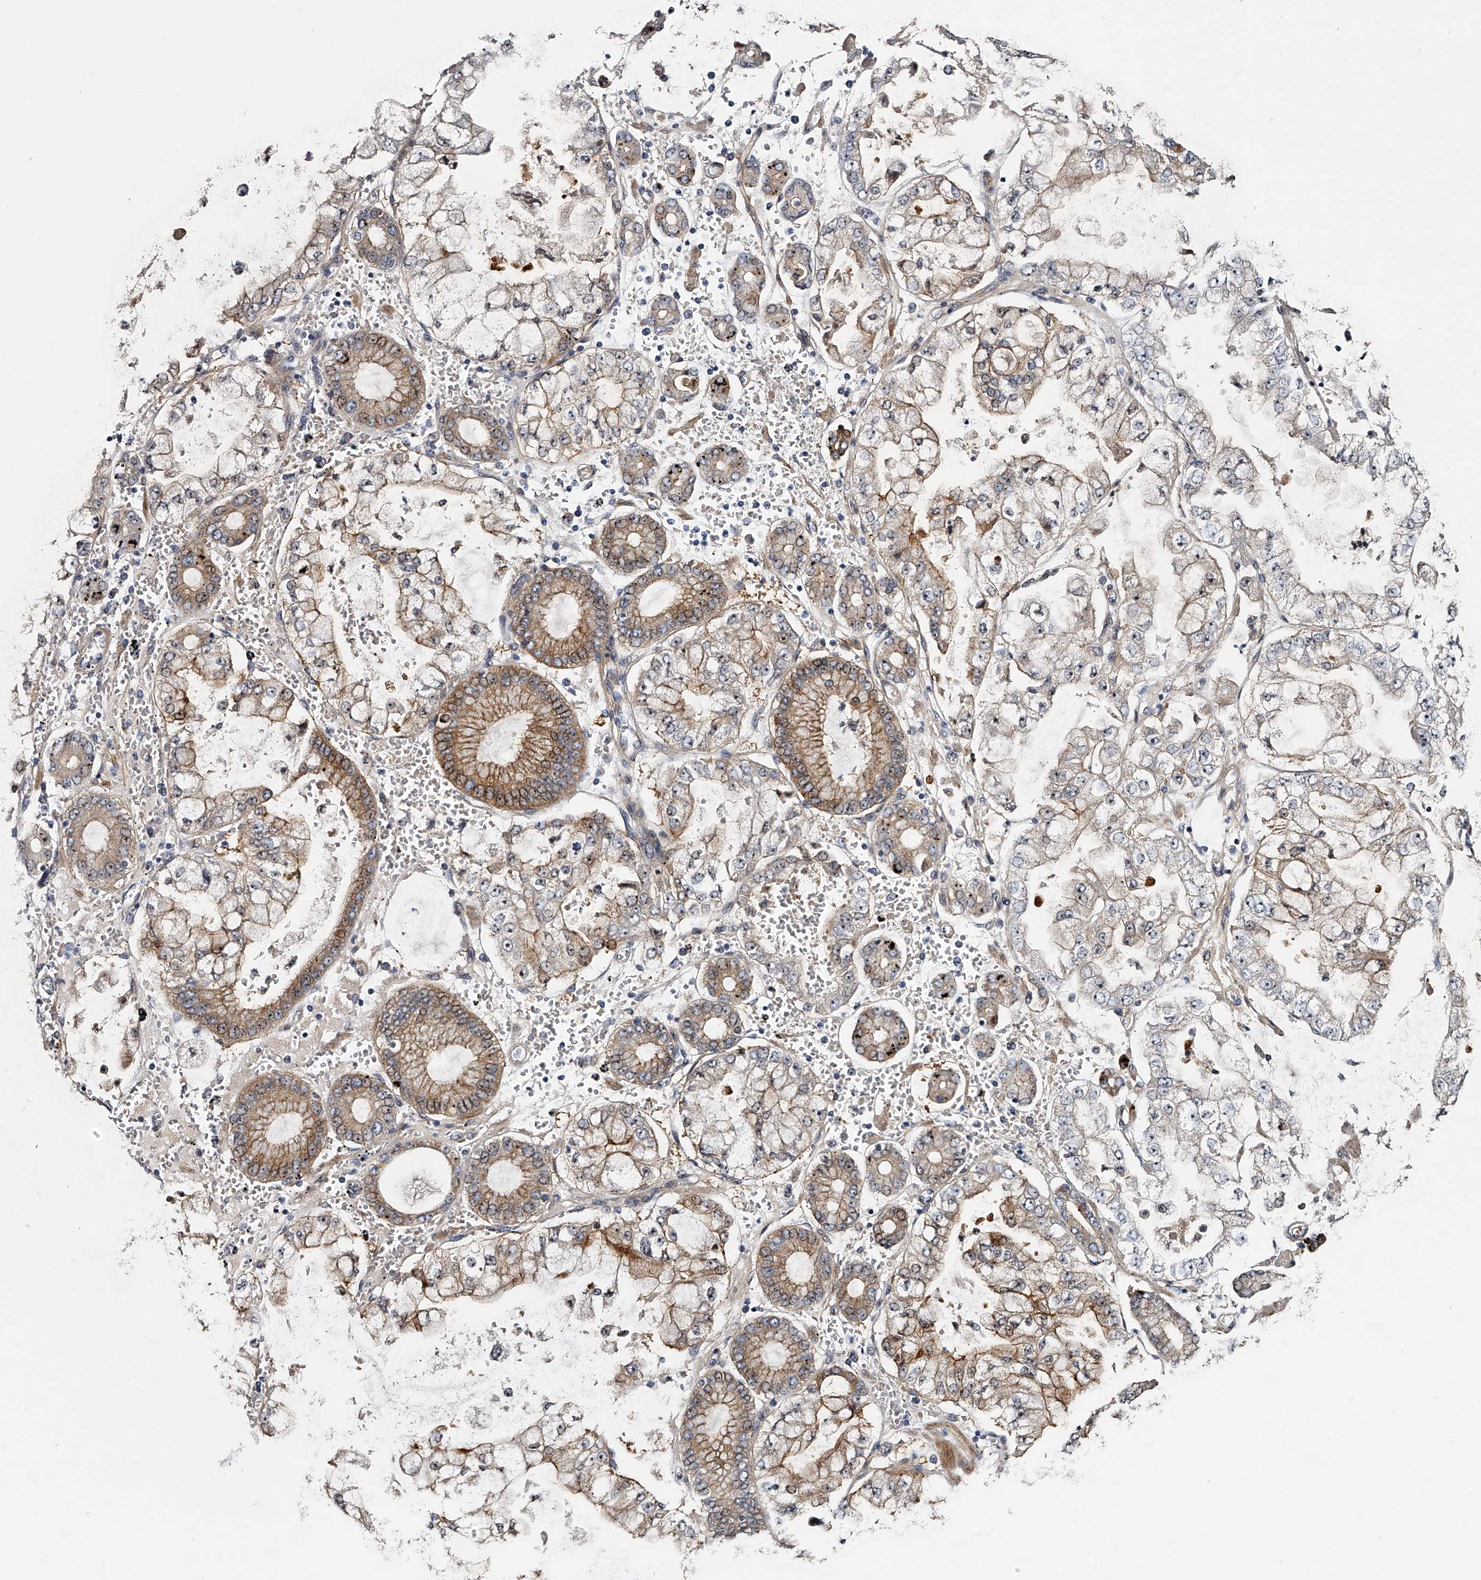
{"staining": {"intensity": "moderate", "quantity": "25%-75%", "location": "nuclear"}, "tissue": "stomach cancer", "cell_type": "Tumor cells", "image_type": "cancer", "snomed": [{"axis": "morphology", "description": "Adenocarcinoma, NOS"}, {"axis": "topography", "description": "Stomach"}], "caption": "DAB immunohistochemical staining of stomach adenocarcinoma reveals moderate nuclear protein expression in approximately 25%-75% of tumor cells. The staining was performed using DAB (3,3'-diaminobenzidine) to visualize the protein expression in brown, while the nuclei were stained in blue with hematoxylin (Magnification: 20x).", "gene": "MDN1", "patient": {"sex": "male", "age": 76}}